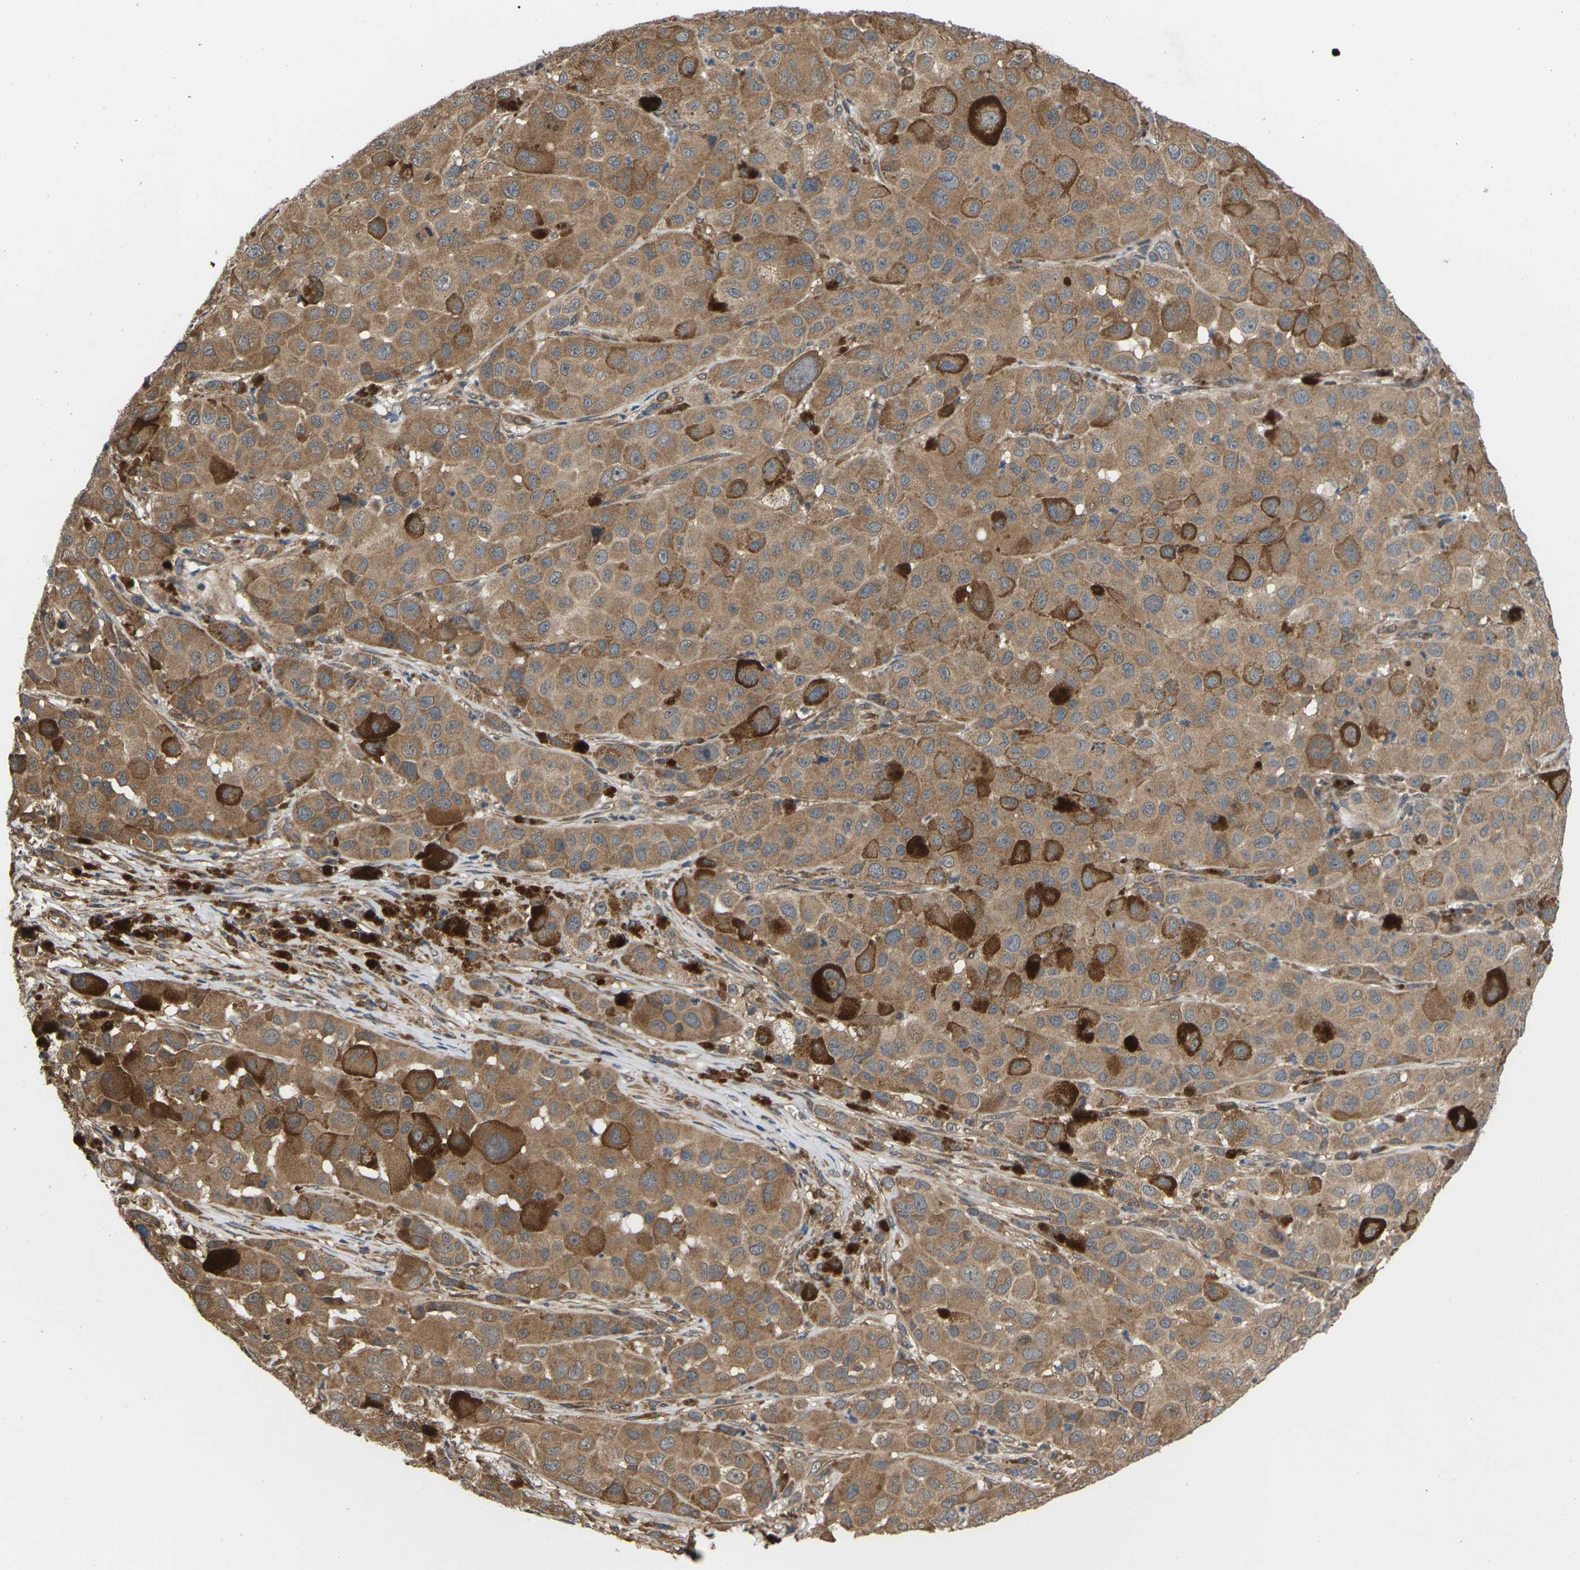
{"staining": {"intensity": "moderate", "quantity": ">75%", "location": "cytoplasmic/membranous"}, "tissue": "melanoma", "cell_type": "Tumor cells", "image_type": "cancer", "snomed": [{"axis": "morphology", "description": "Malignant melanoma, NOS"}, {"axis": "topography", "description": "Skin"}], "caption": "Moderate cytoplasmic/membranous protein staining is identified in approximately >75% of tumor cells in melanoma.", "gene": "NRAS", "patient": {"sex": "male", "age": 96}}